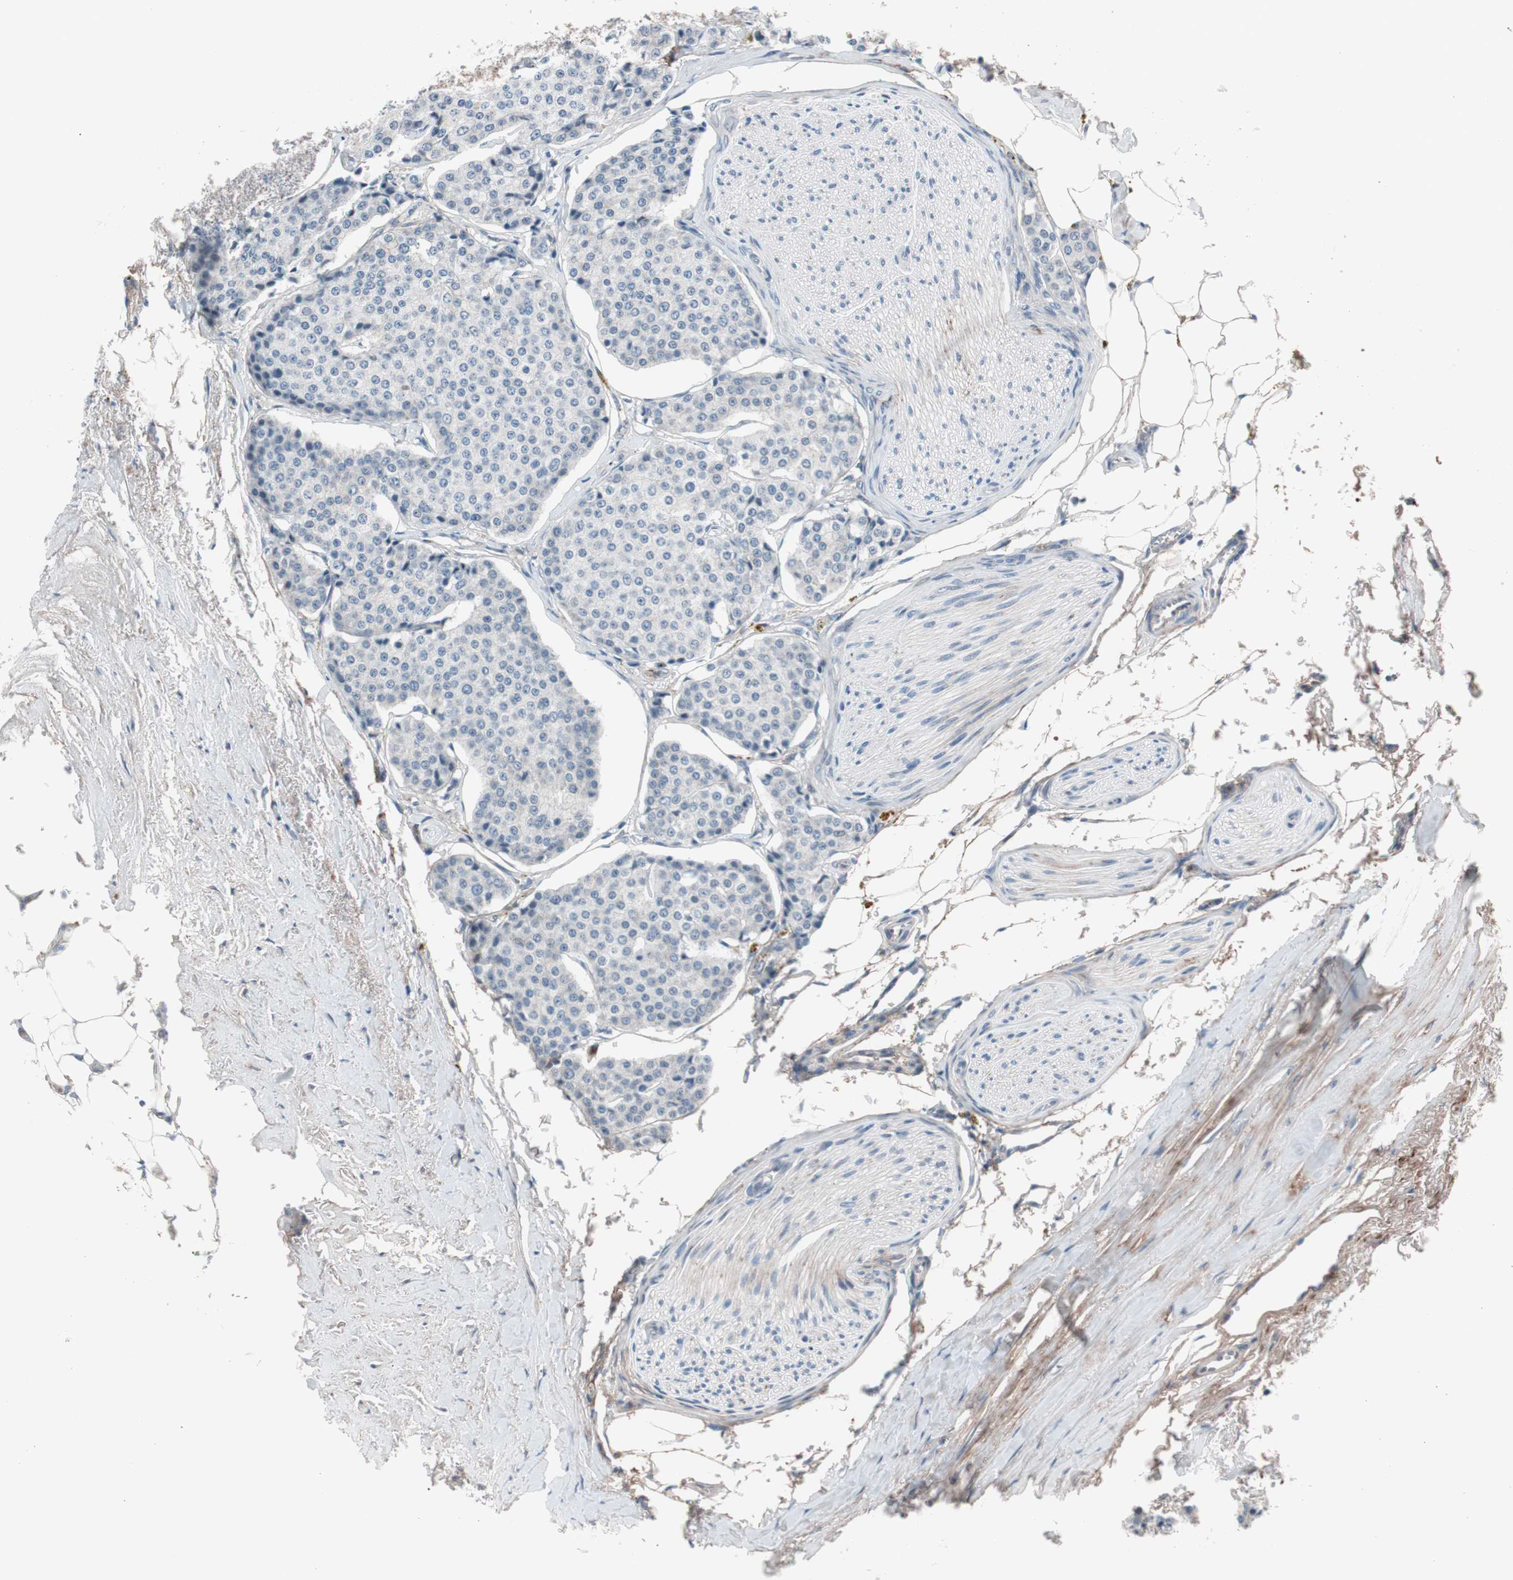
{"staining": {"intensity": "negative", "quantity": "none", "location": "none"}, "tissue": "carcinoid", "cell_type": "Tumor cells", "image_type": "cancer", "snomed": [{"axis": "morphology", "description": "Carcinoid, malignant, NOS"}, {"axis": "topography", "description": "Colon"}], "caption": "This is a photomicrograph of IHC staining of carcinoid, which shows no staining in tumor cells.", "gene": "GRB7", "patient": {"sex": "female", "age": 61}}